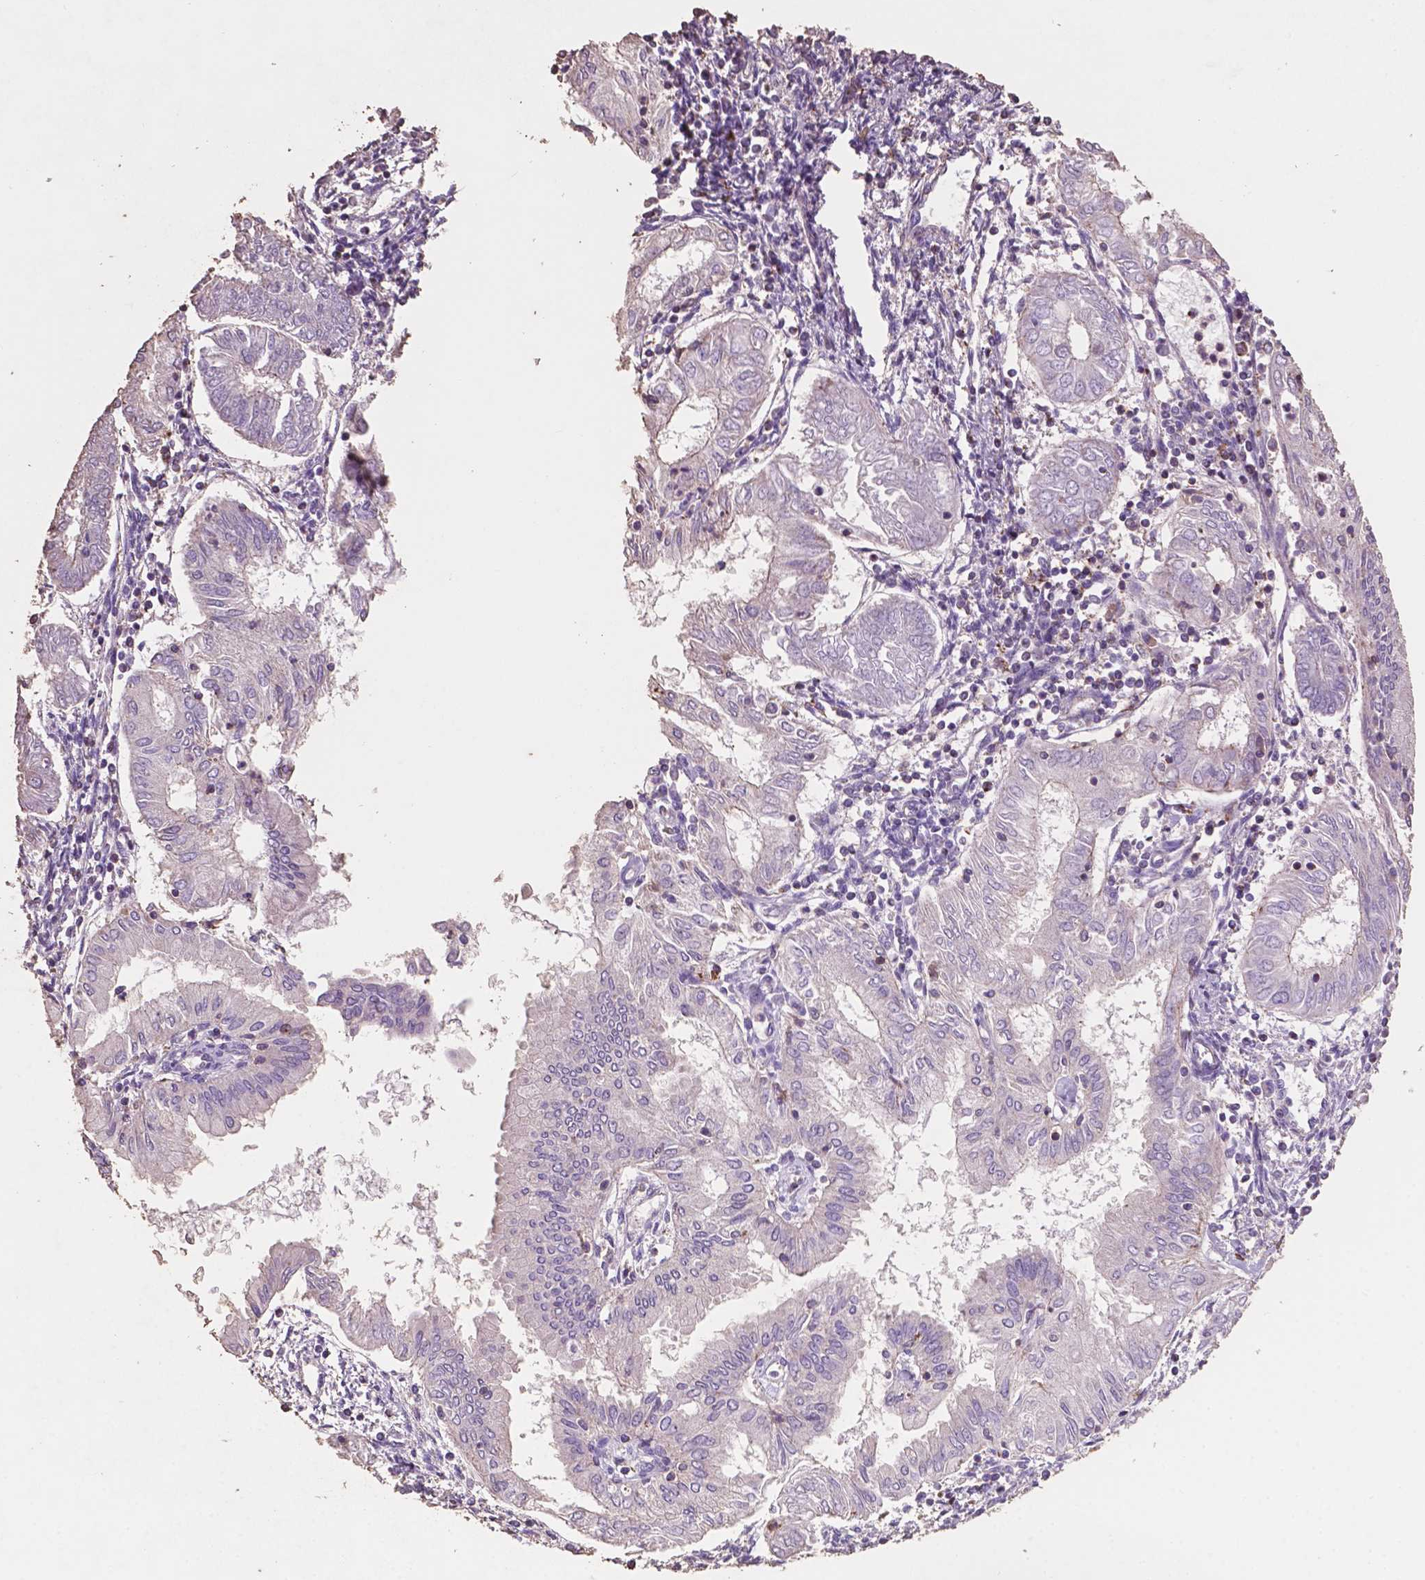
{"staining": {"intensity": "negative", "quantity": "none", "location": "none"}, "tissue": "endometrial cancer", "cell_type": "Tumor cells", "image_type": "cancer", "snomed": [{"axis": "morphology", "description": "Adenocarcinoma, NOS"}, {"axis": "topography", "description": "Endometrium"}], "caption": "A photomicrograph of endometrial cancer (adenocarcinoma) stained for a protein shows no brown staining in tumor cells.", "gene": "COMMD4", "patient": {"sex": "female", "age": 68}}